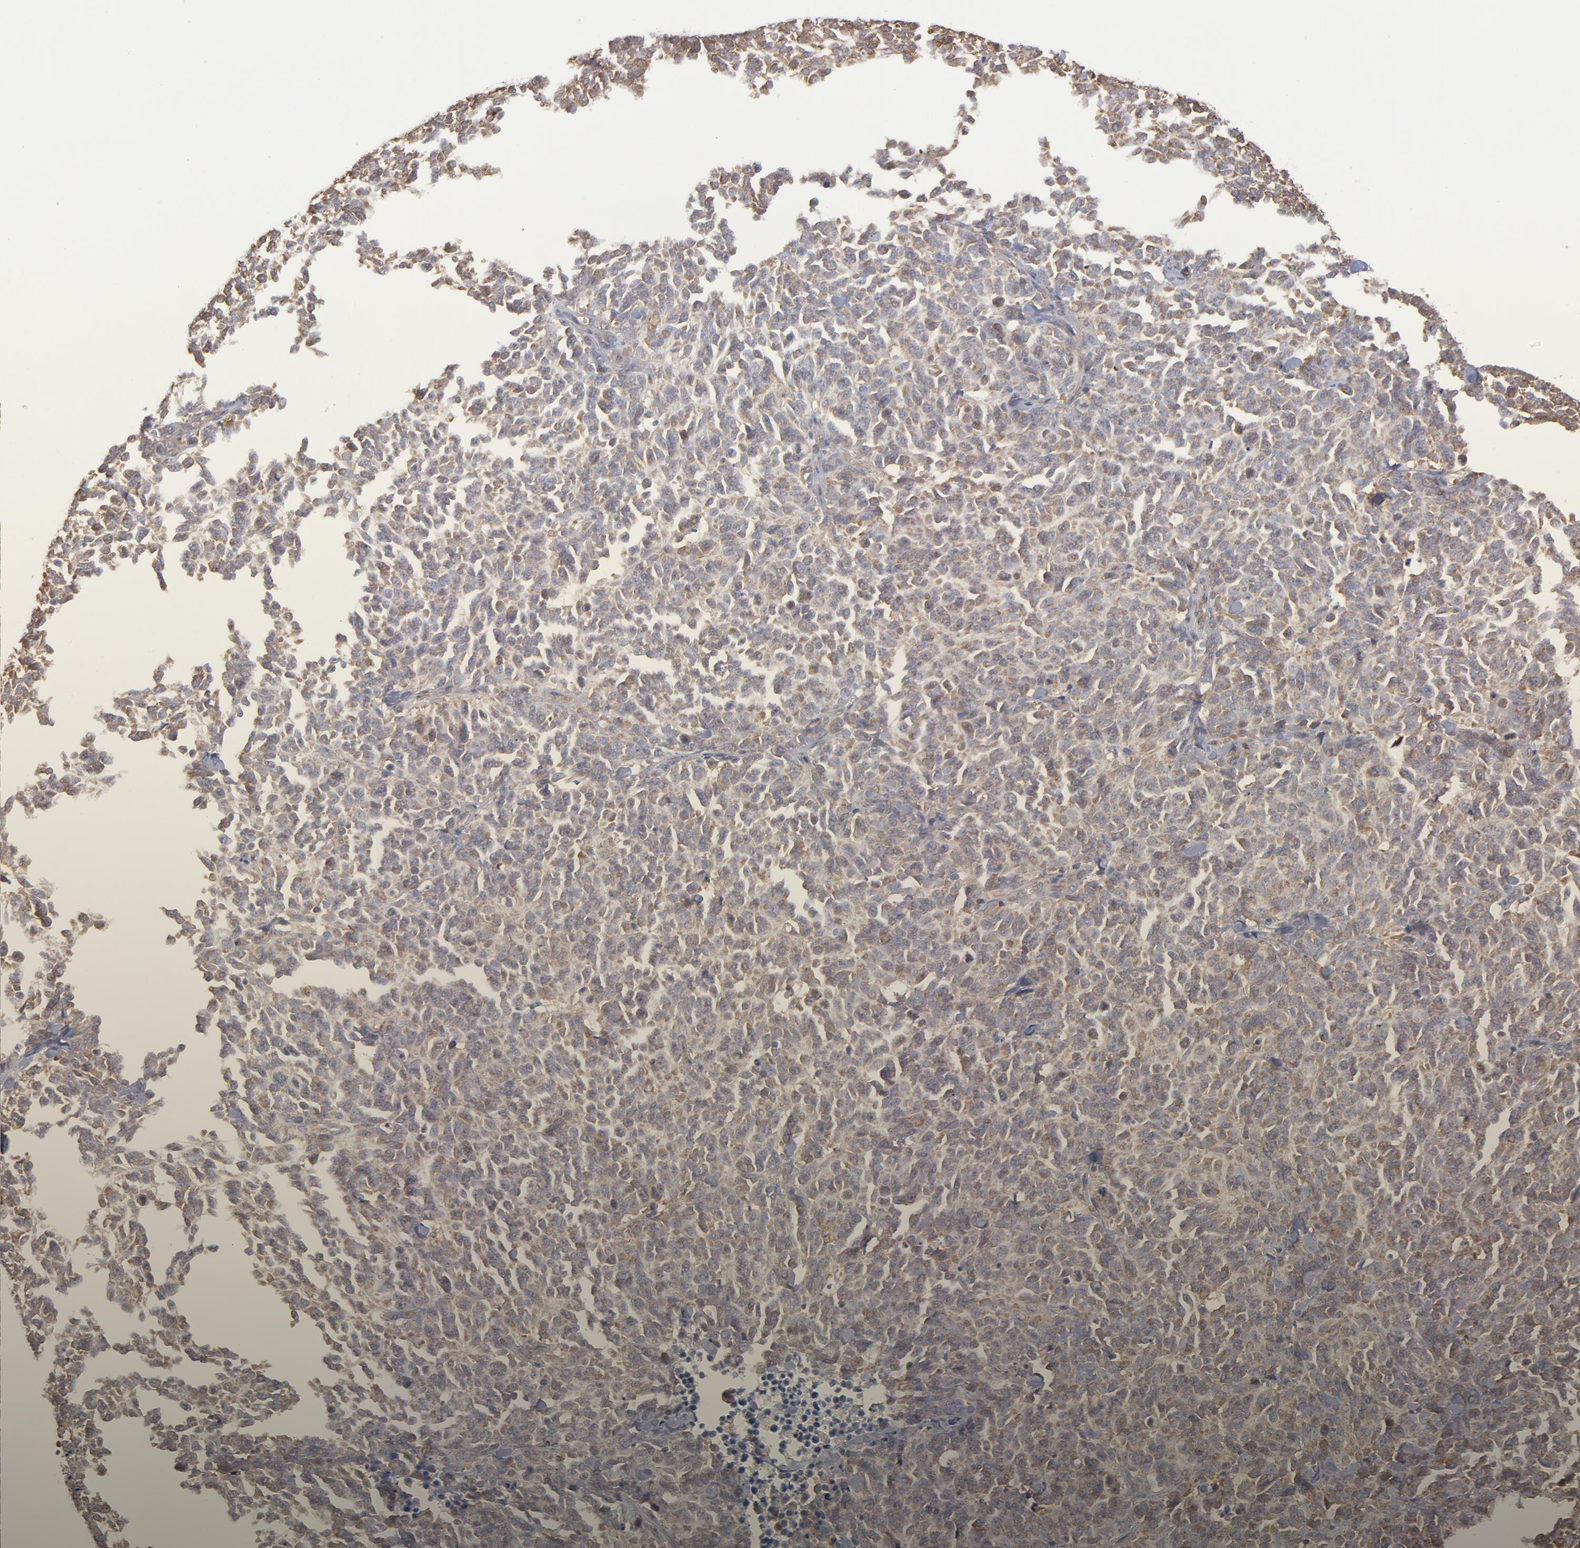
{"staining": {"intensity": "weak", "quantity": "25%-75%", "location": "cytoplasmic/membranous"}, "tissue": "lung cancer", "cell_type": "Tumor cells", "image_type": "cancer", "snomed": [{"axis": "morphology", "description": "Neoplasm, malignant, NOS"}, {"axis": "topography", "description": "Lung"}], "caption": "Immunohistochemistry of lung cancer (neoplasm (malignant)) reveals low levels of weak cytoplasmic/membranous positivity in about 25%-75% of tumor cells. The staining was performed using DAB to visualize the protein expression in brown, while the nuclei were stained in blue with hematoxylin (Magnification: 20x).", "gene": "MAPRE1", "patient": {"sex": "female", "age": 58}}